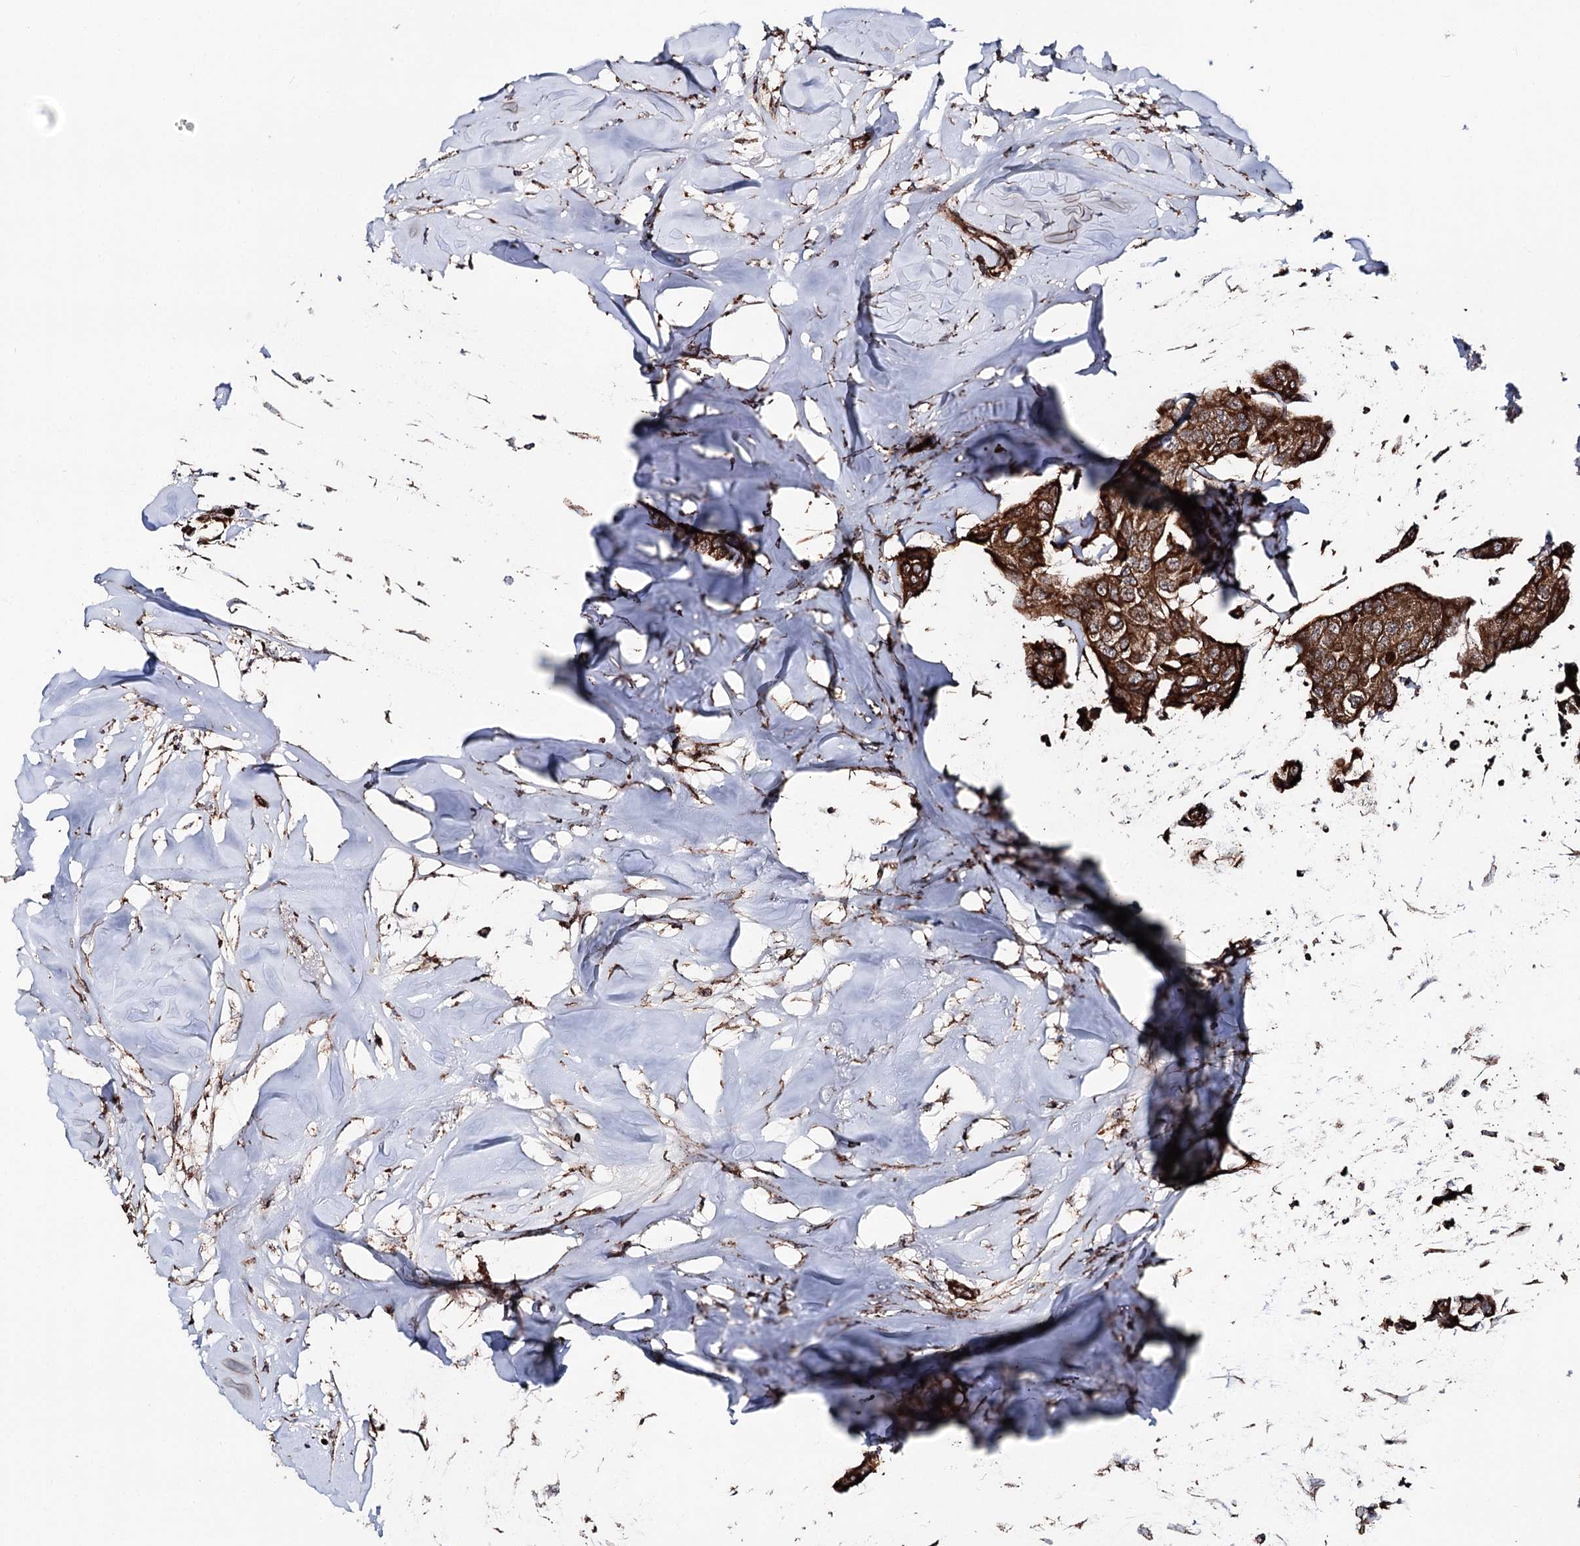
{"staining": {"intensity": "strong", "quantity": ">75%", "location": "cytoplasmic/membranous"}, "tissue": "breast cancer", "cell_type": "Tumor cells", "image_type": "cancer", "snomed": [{"axis": "morphology", "description": "Duct carcinoma"}, {"axis": "topography", "description": "Breast"}], "caption": "Invasive ductal carcinoma (breast) stained for a protein demonstrates strong cytoplasmic/membranous positivity in tumor cells.", "gene": "FGFR1OP2", "patient": {"sex": "female", "age": 80}}